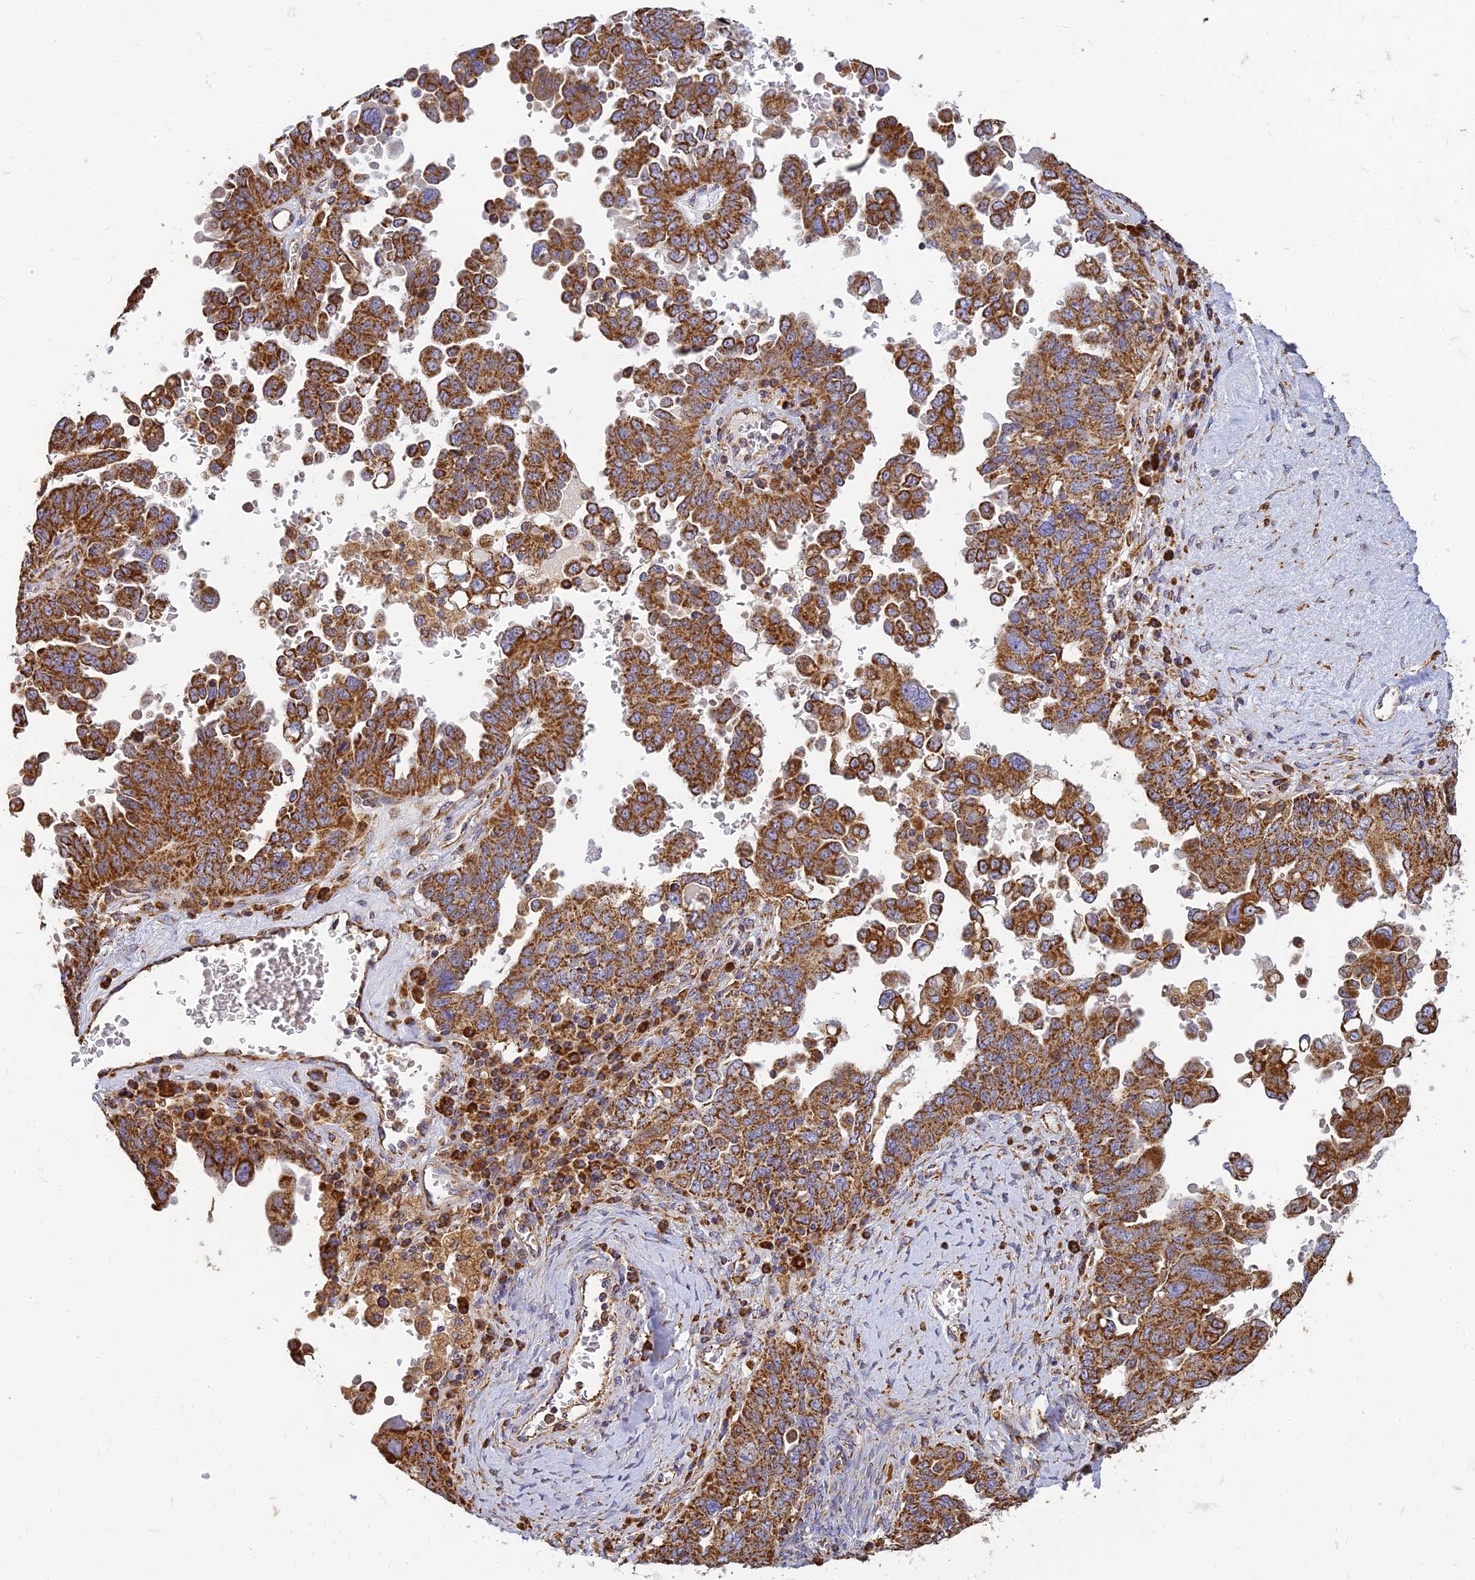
{"staining": {"intensity": "strong", "quantity": ">75%", "location": "cytoplasmic/membranous"}, "tissue": "ovarian cancer", "cell_type": "Tumor cells", "image_type": "cancer", "snomed": [{"axis": "morphology", "description": "Carcinoma, endometroid"}, {"axis": "topography", "description": "Ovary"}], "caption": "Endometroid carcinoma (ovarian) stained with DAB (3,3'-diaminobenzidine) immunohistochemistry (IHC) reveals high levels of strong cytoplasmic/membranous expression in approximately >75% of tumor cells.", "gene": "THUMPD2", "patient": {"sex": "female", "age": 62}}